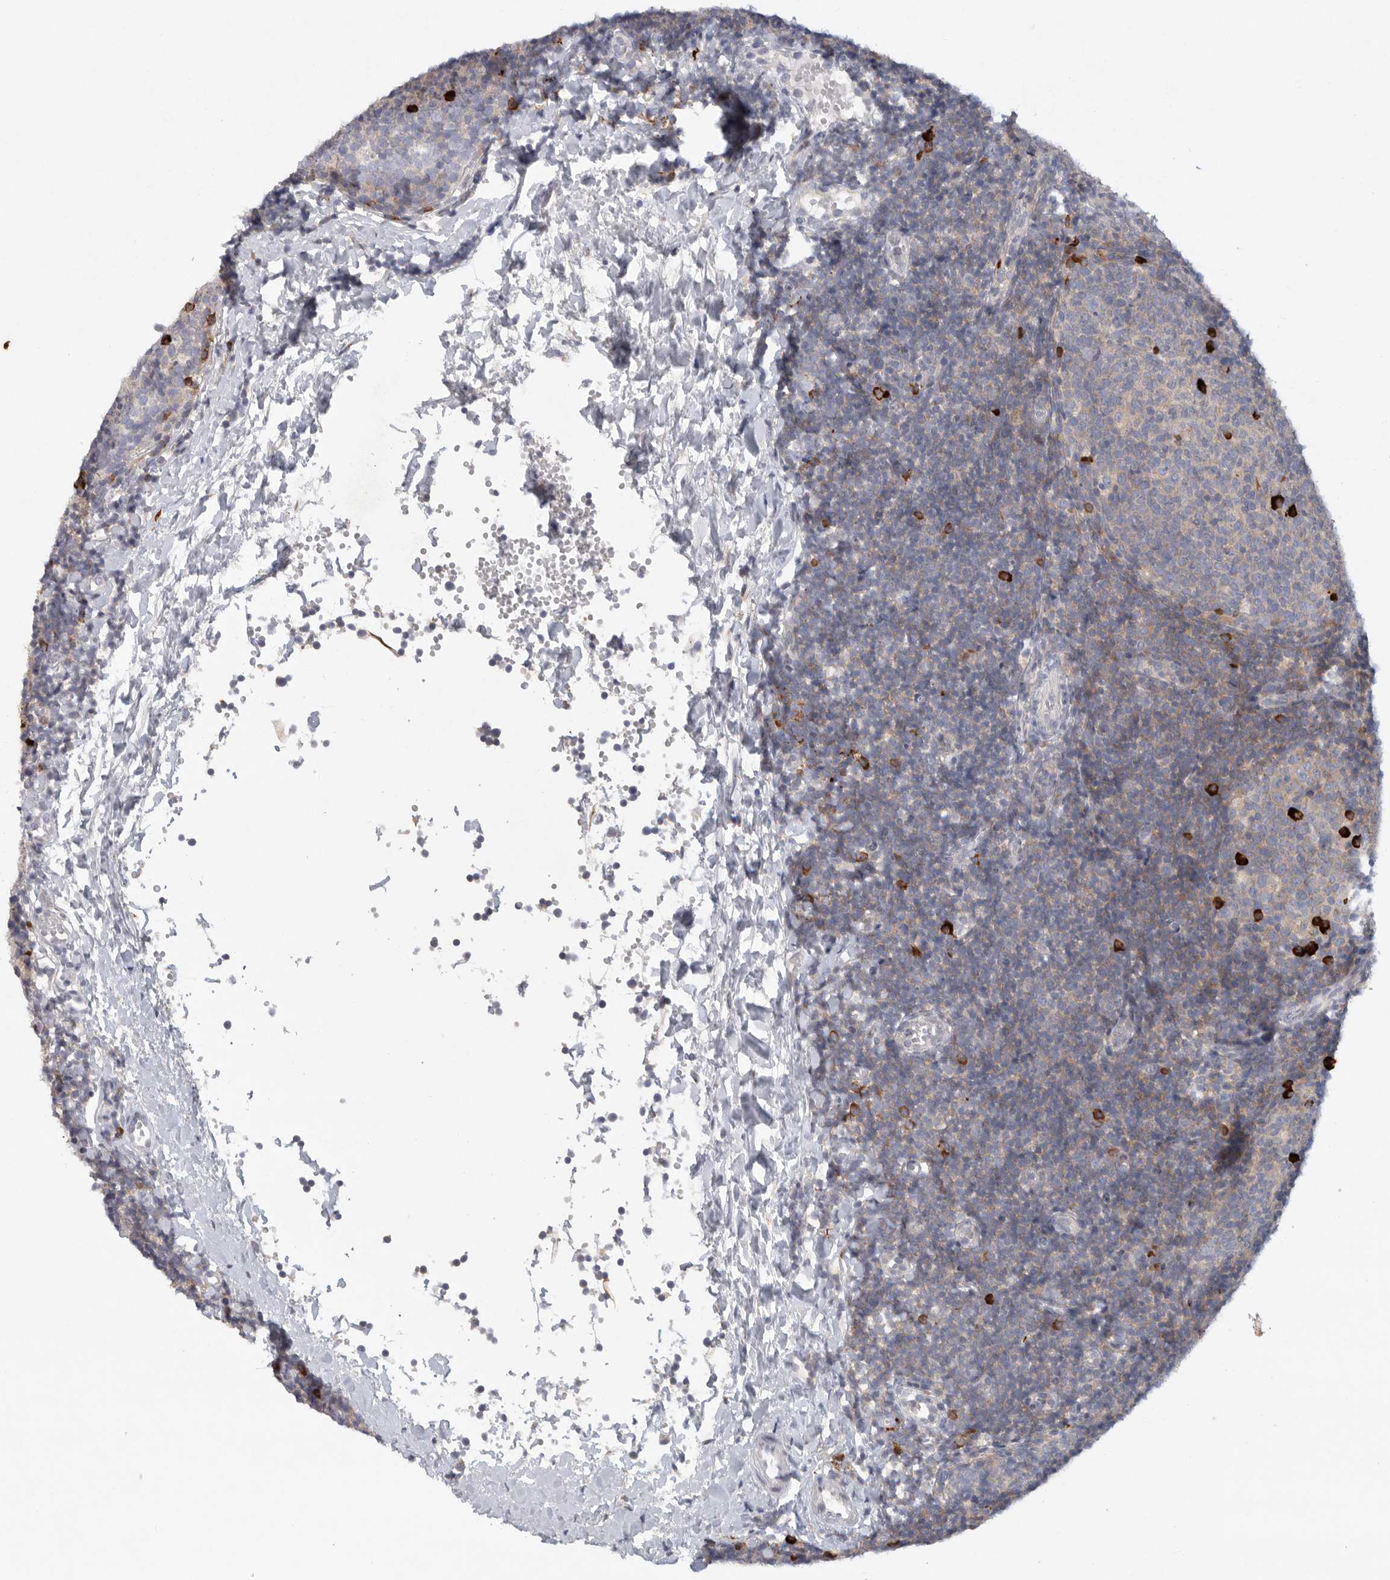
{"staining": {"intensity": "strong", "quantity": "<25%", "location": "cytoplasmic/membranous"}, "tissue": "tonsil", "cell_type": "Germinal center cells", "image_type": "normal", "snomed": [{"axis": "morphology", "description": "Normal tissue, NOS"}, {"axis": "topography", "description": "Tonsil"}], "caption": "Tonsil stained with DAB (3,3'-diaminobenzidine) immunohistochemistry (IHC) demonstrates medium levels of strong cytoplasmic/membranous positivity in approximately <25% of germinal center cells. Nuclei are stained in blue.", "gene": "TMEM69", "patient": {"sex": "female", "age": 19}}